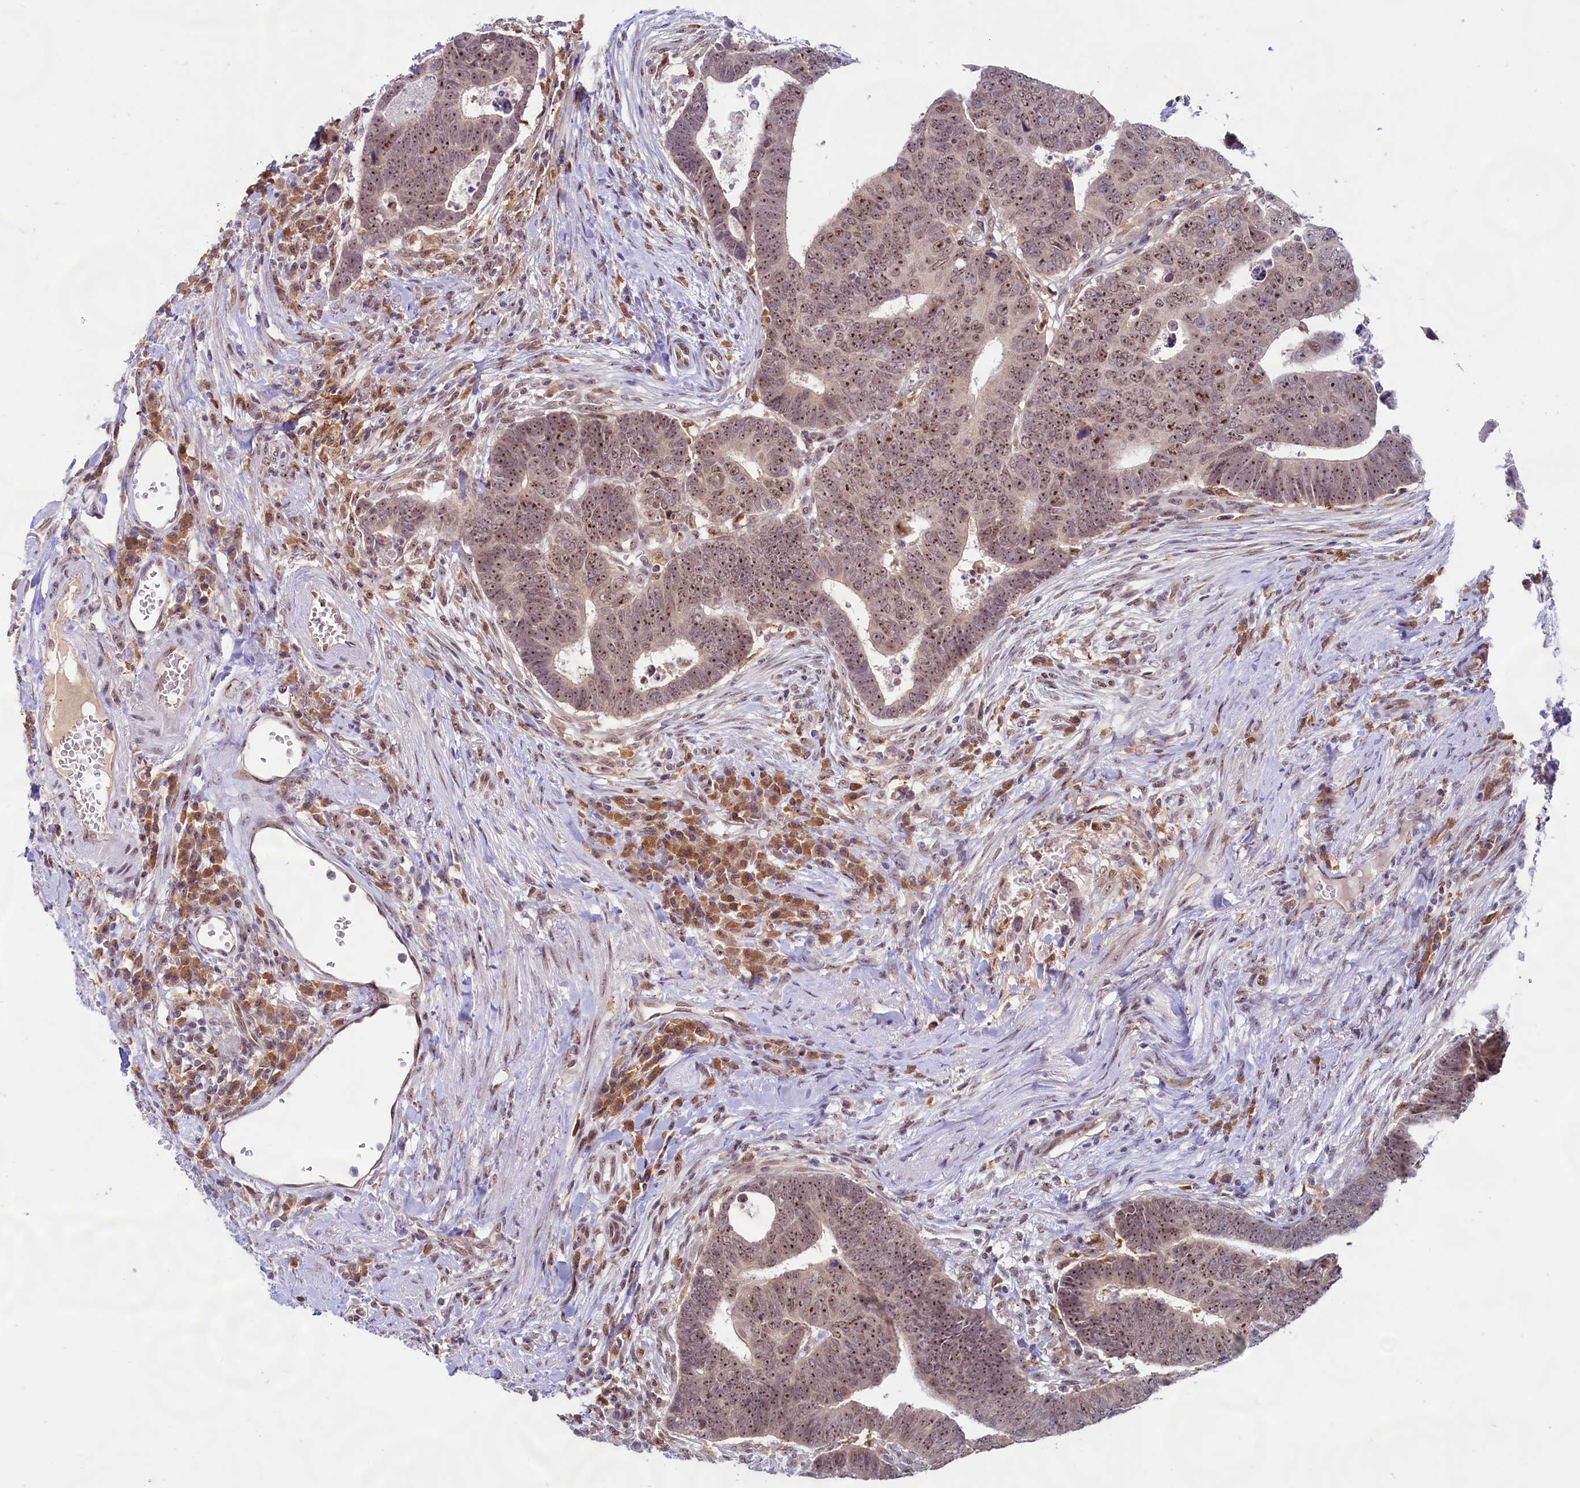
{"staining": {"intensity": "moderate", "quantity": ">75%", "location": "nuclear"}, "tissue": "colorectal cancer", "cell_type": "Tumor cells", "image_type": "cancer", "snomed": [{"axis": "morphology", "description": "Normal tissue, NOS"}, {"axis": "morphology", "description": "Adenocarcinoma, NOS"}, {"axis": "topography", "description": "Rectum"}], "caption": "Protein expression by IHC displays moderate nuclear expression in about >75% of tumor cells in colorectal cancer (adenocarcinoma). The staining was performed using DAB to visualize the protein expression in brown, while the nuclei were stained in blue with hematoxylin (Magnification: 20x).", "gene": "C1D", "patient": {"sex": "female", "age": 65}}